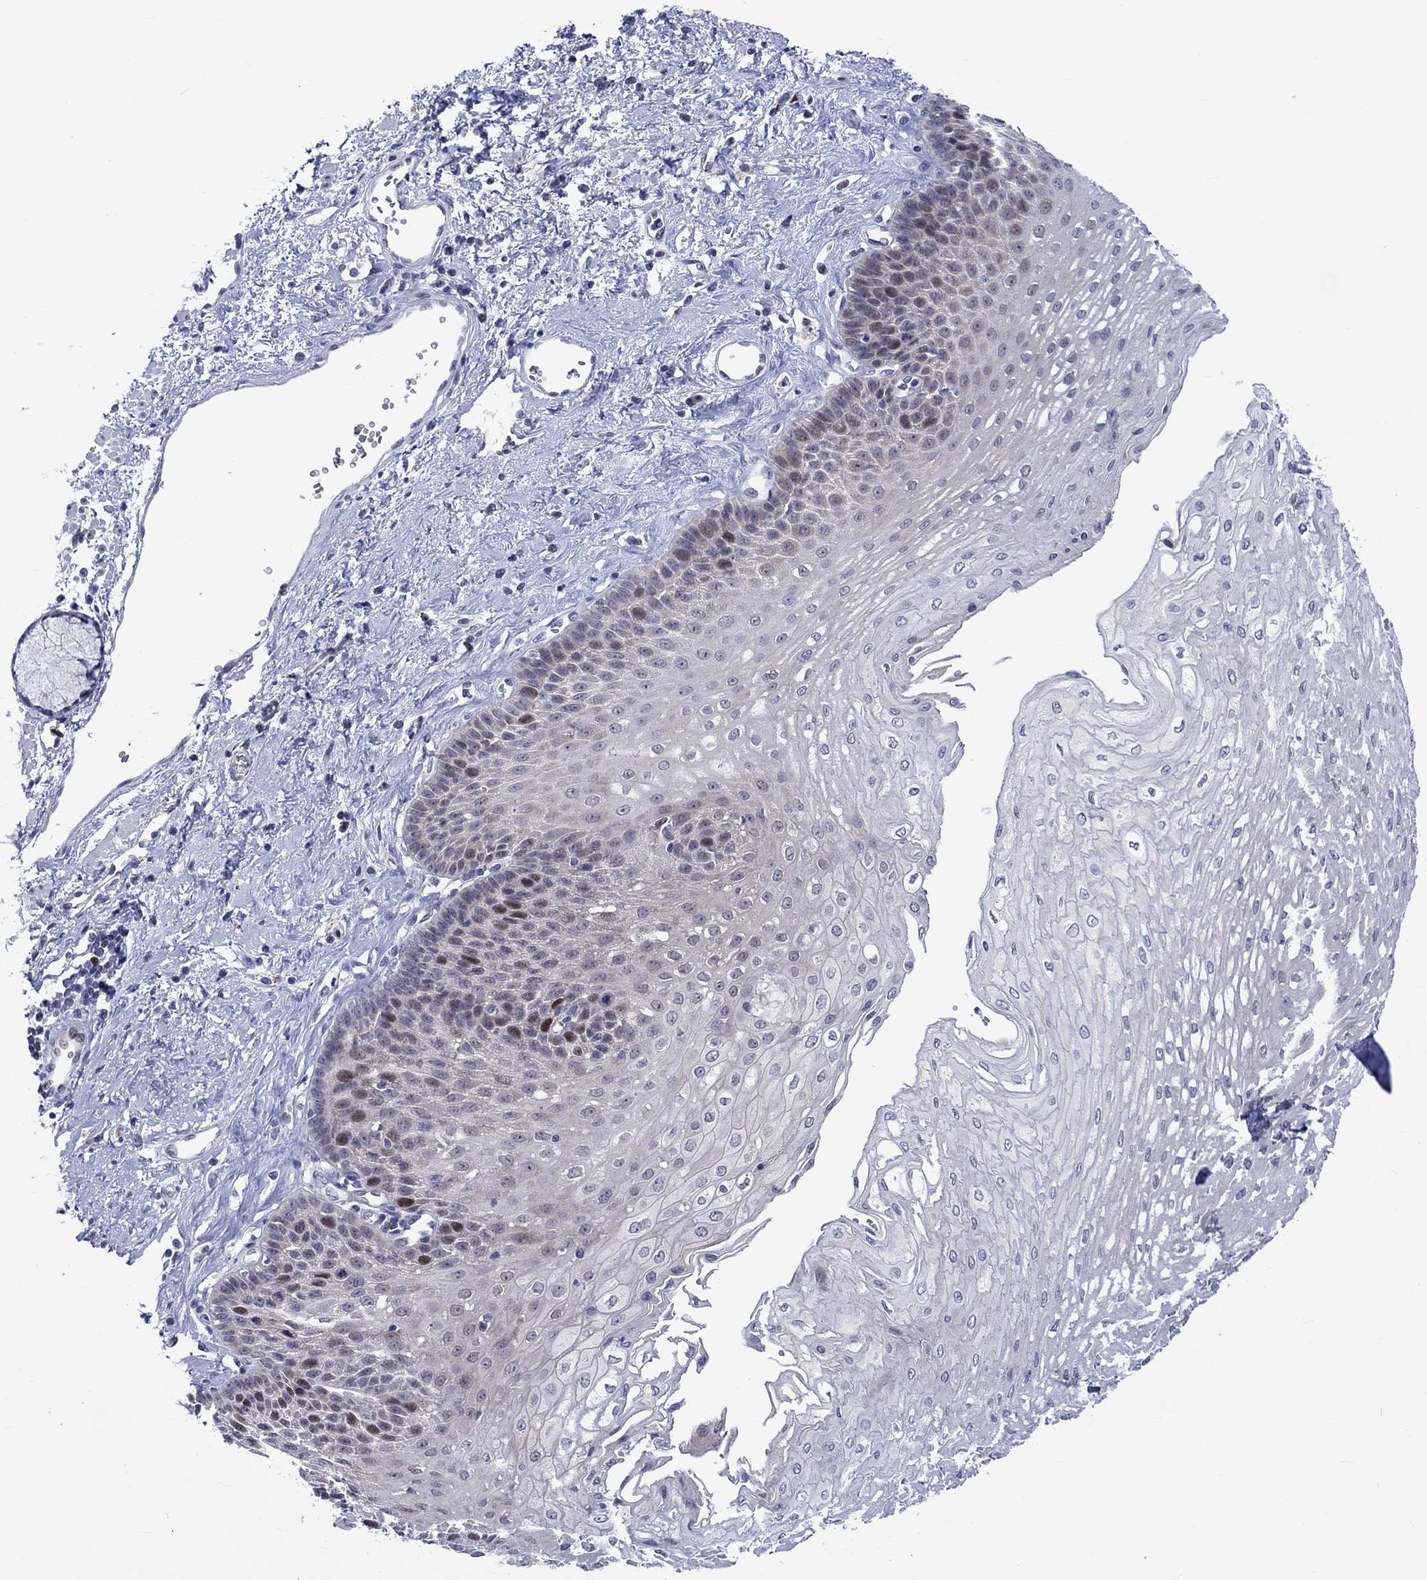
{"staining": {"intensity": "moderate", "quantity": "<25%", "location": "nuclear"}, "tissue": "esophagus", "cell_type": "Squamous epithelial cells", "image_type": "normal", "snomed": [{"axis": "morphology", "description": "Normal tissue, NOS"}, {"axis": "topography", "description": "Esophagus"}], "caption": "Protein analysis of normal esophagus displays moderate nuclear positivity in approximately <25% of squamous epithelial cells. The staining was performed using DAB to visualize the protein expression in brown, while the nuclei were stained in blue with hematoxylin (Magnification: 20x).", "gene": "E2F8", "patient": {"sex": "female", "age": 62}}